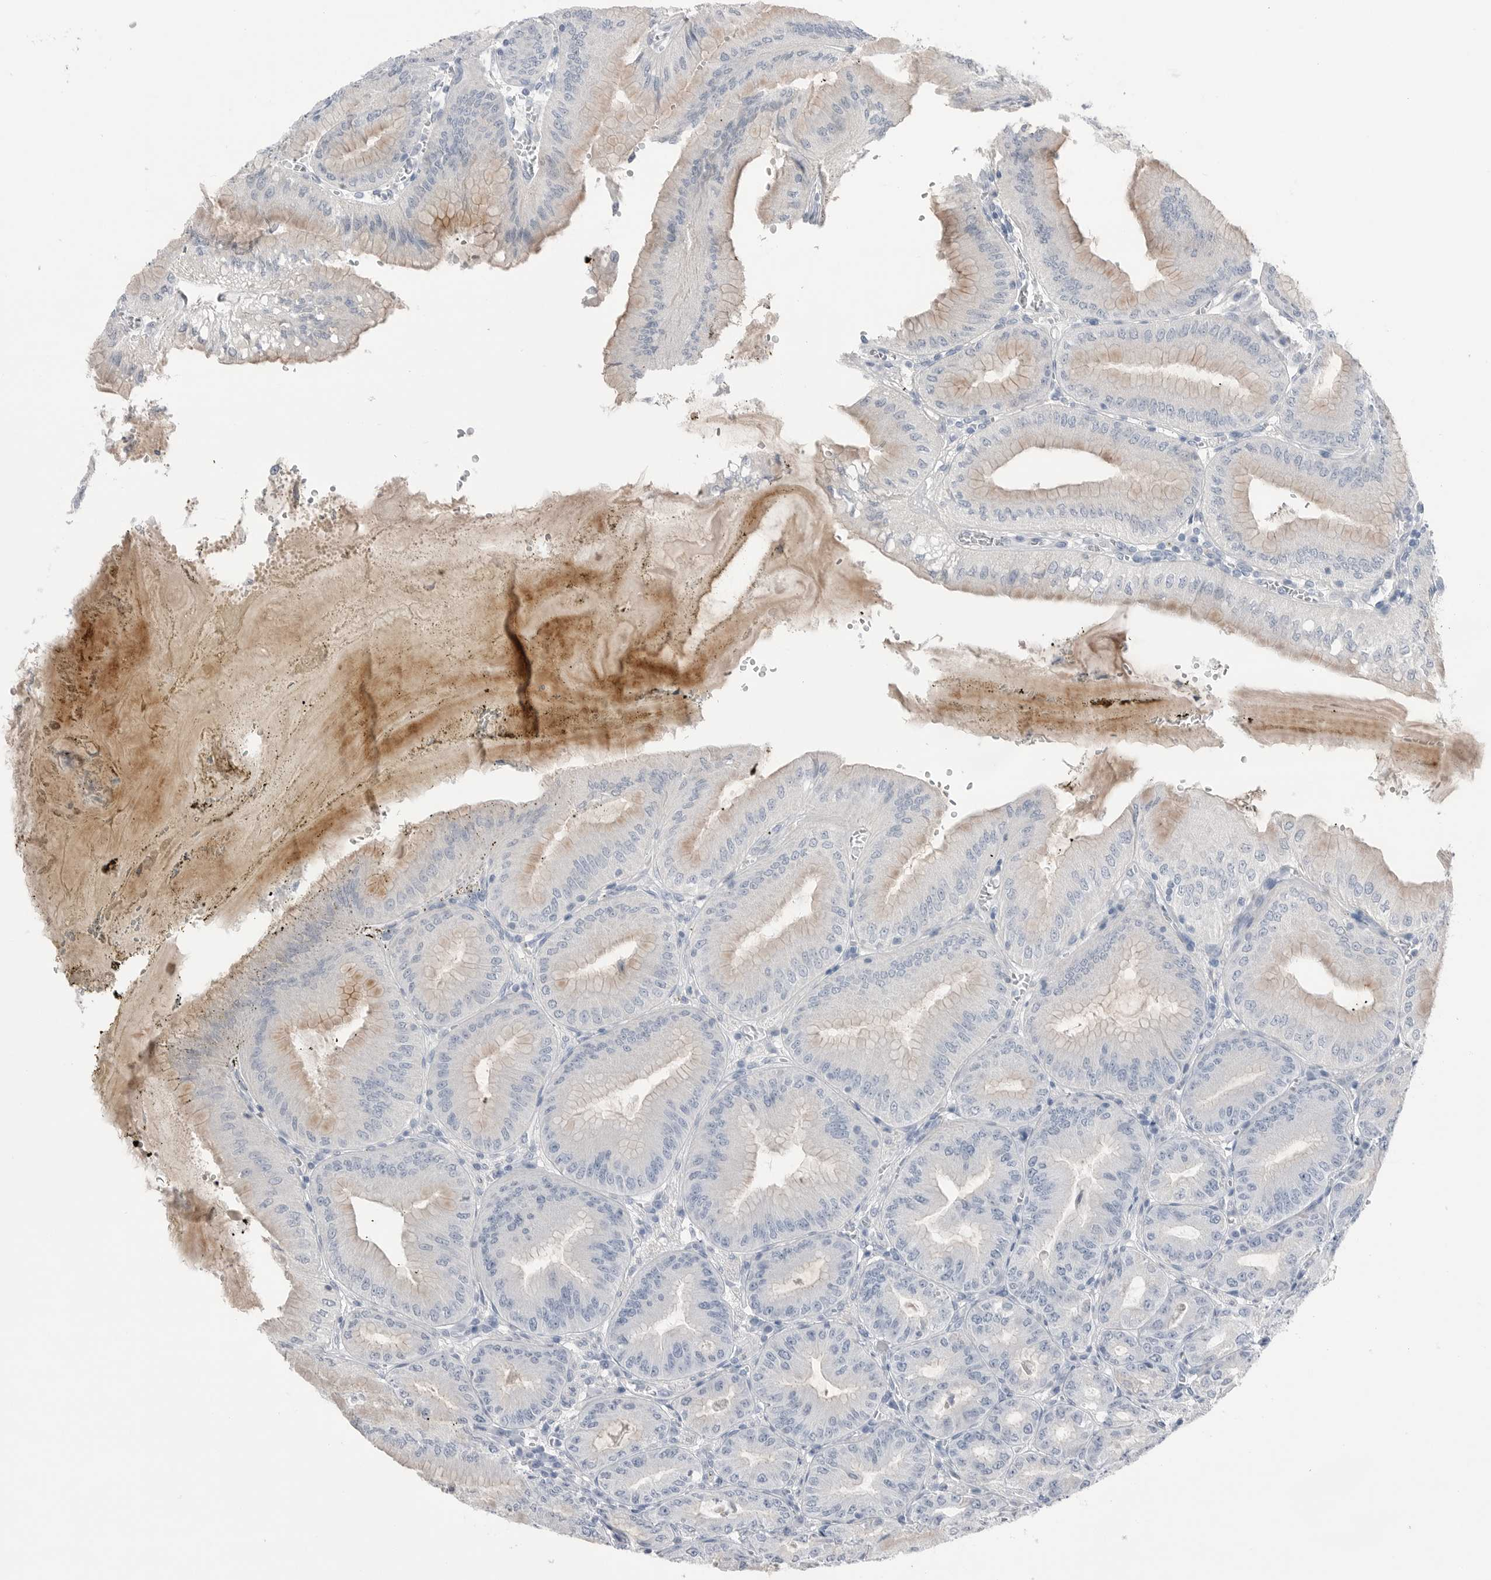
{"staining": {"intensity": "moderate", "quantity": "<25%", "location": "cytoplasmic/membranous"}, "tissue": "stomach", "cell_type": "Glandular cells", "image_type": "normal", "snomed": [{"axis": "morphology", "description": "Normal tissue, NOS"}, {"axis": "topography", "description": "Stomach, lower"}], "caption": "Protein staining of unremarkable stomach exhibits moderate cytoplasmic/membranous staining in about <25% of glandular cells.", "gene": "ABHD12", "patient": {"sex": "male", "age": 71}}